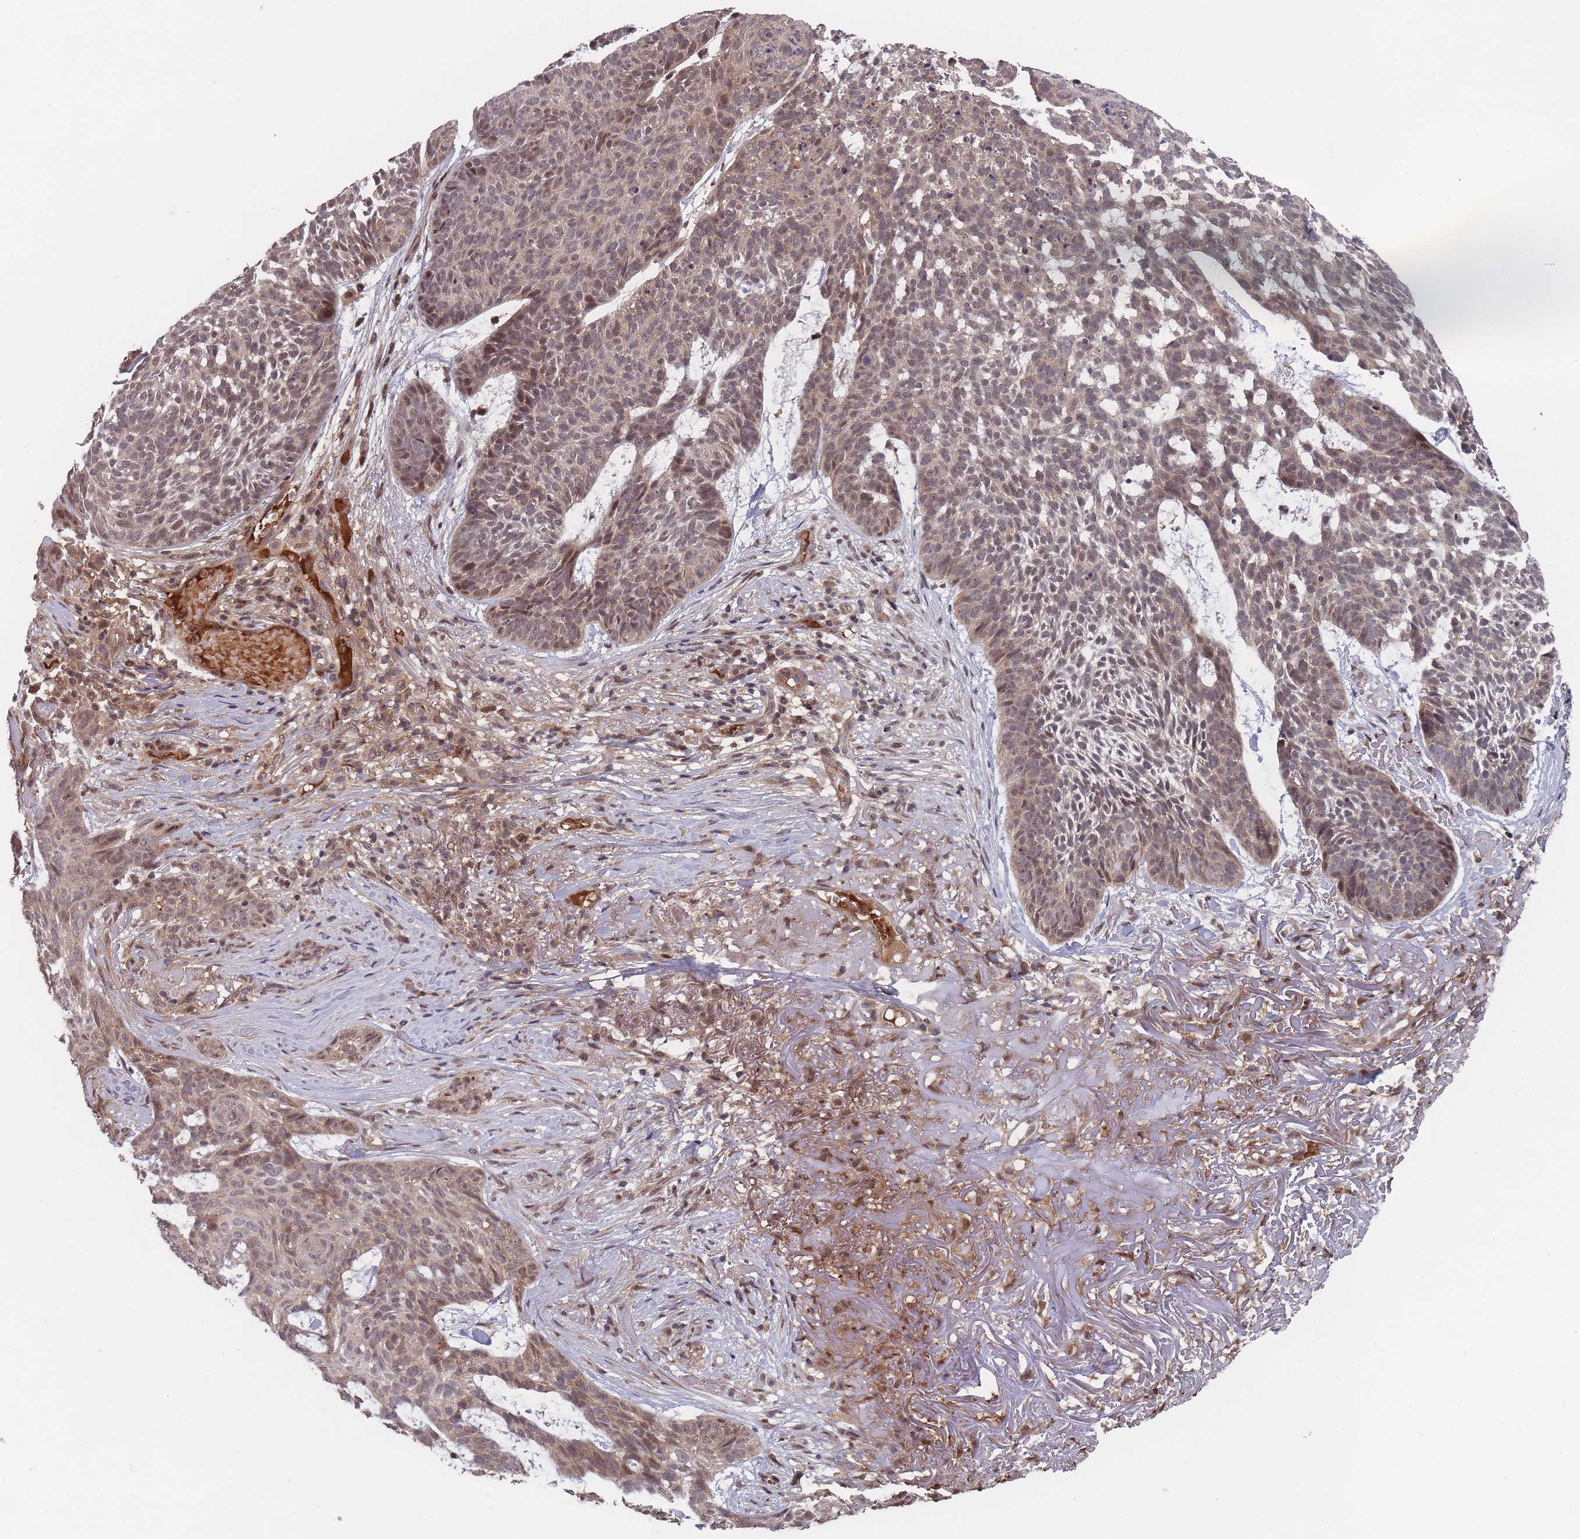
{"staining": {"intensity": "moderate", "quantity": ">75%", "location": "cytoplasmic/membranous,nuclear"}, "tissue": "skin cancer", "cell_type": "Tumor cells", "image_type": "cancer", "snomed": [{"axis": "morphology", "description": "Basal cell carcinoma"}, {"axis": "topography", "description": "Skin"}], "caption": "Protein expression by IHC exhibits moderate cytoplasmic/membranous and nuclear staining in about >75% of tumor cells in skin cancer. The staining is performed using DAB (3,3'-diaminobenzidine) brown chromogen to label protein expression. The nuclei are counter-stained blue using hematoxylin.", "gene": "SF3B1", "patient": {"sex": "female", "age": 89}}